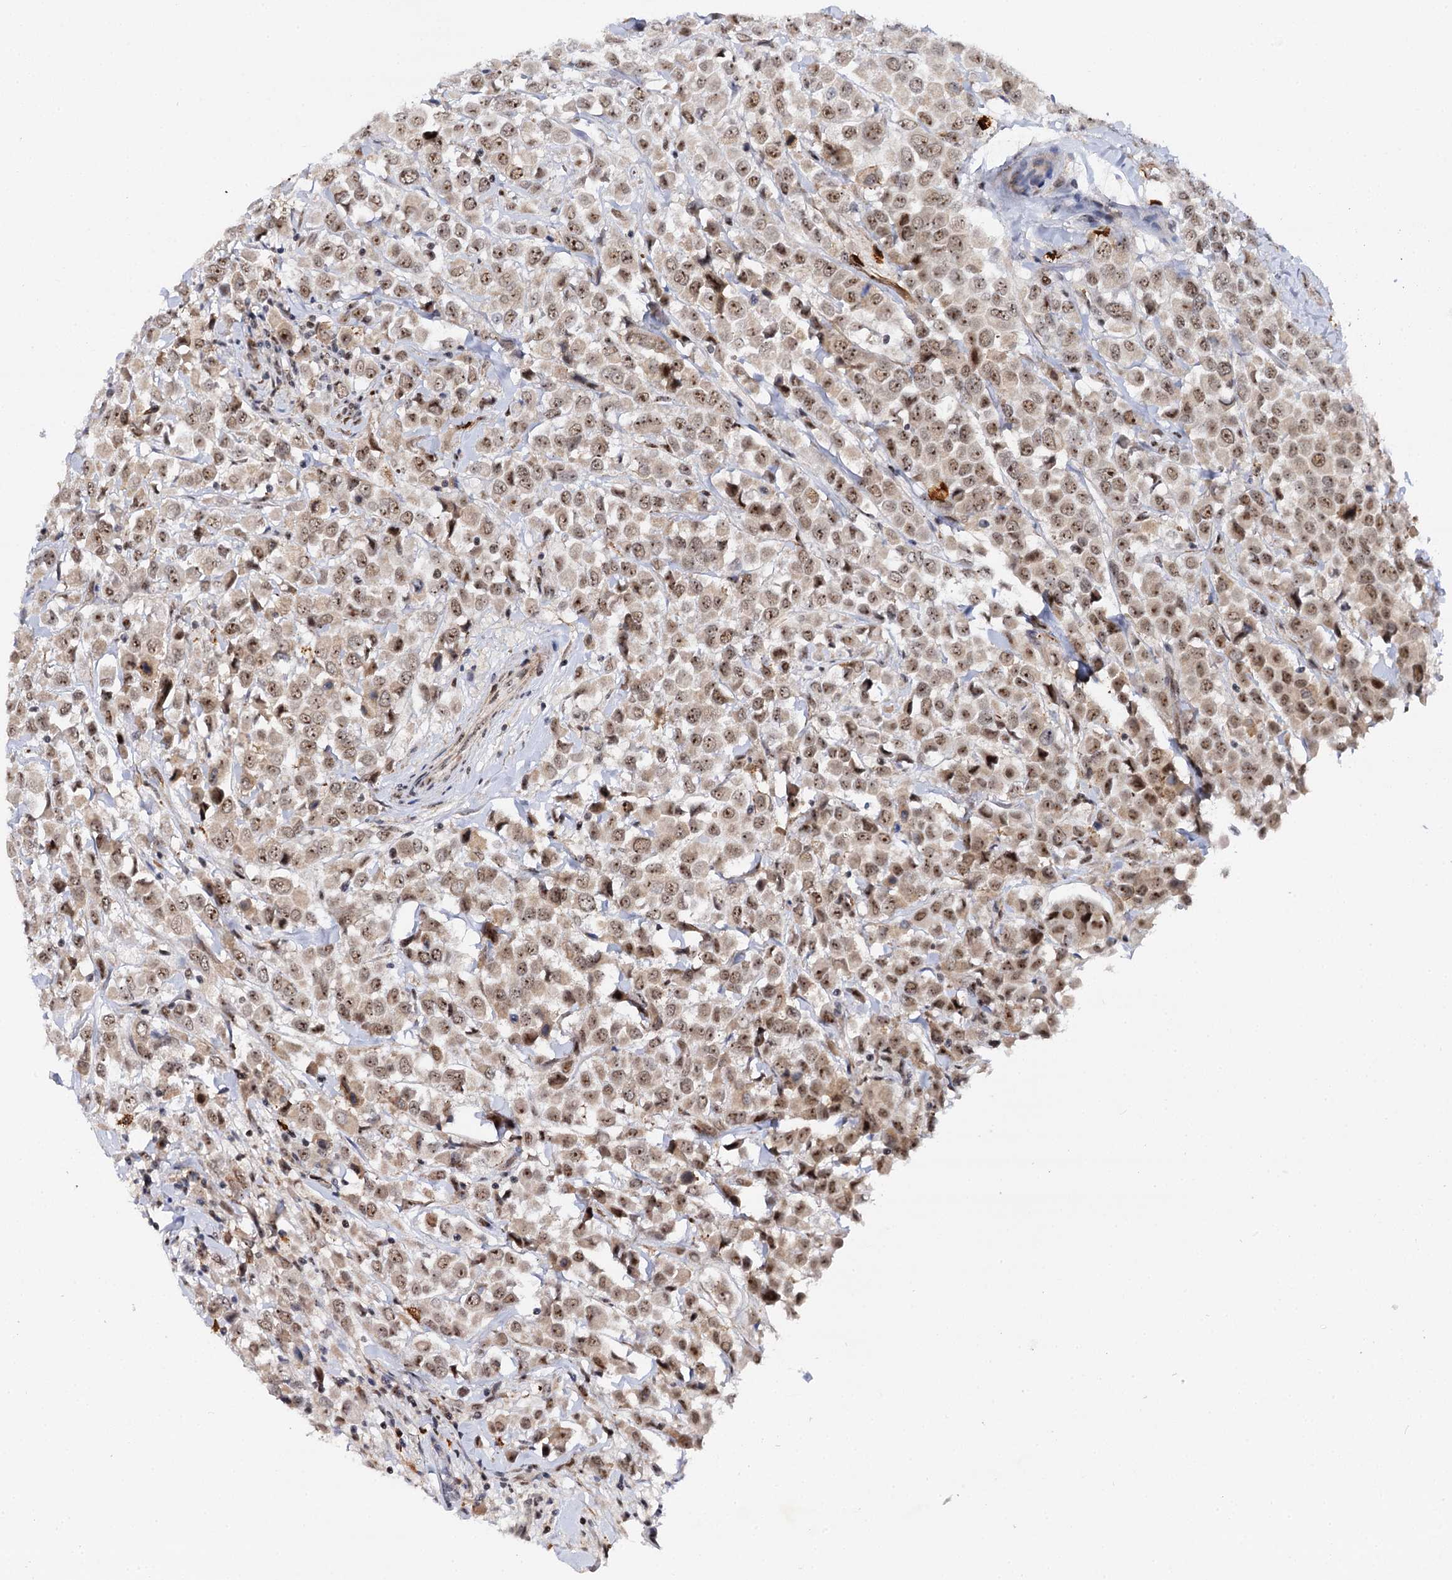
{"staining": {"intensity": "moderate", "quantity": ">75%", "location": "nuclear"}, "tissue": "breast cancer", "cell_type": "Tumor cells", "image_type": "cancer", "snomed": [{"axis": "morphology", "description": "Duct carcinoma"}, {"axis": "topography", "description": "Breast"}], "caption": "Immunohistochemistry (IHC) staining of intraductal carcinoma (breast), which reveals medium levels of moderate nuclear expression in approximately >75% of tumor cells indicating moderate nuclear protein positivity. The staining was performed using DAB (3,3'-diaminobenzidine) (brown) for protein detection and nuclei were counterstained in hematoxylin (blue).", "gene": "BUD13", "patient": {"sex": "female", "age": 61}}